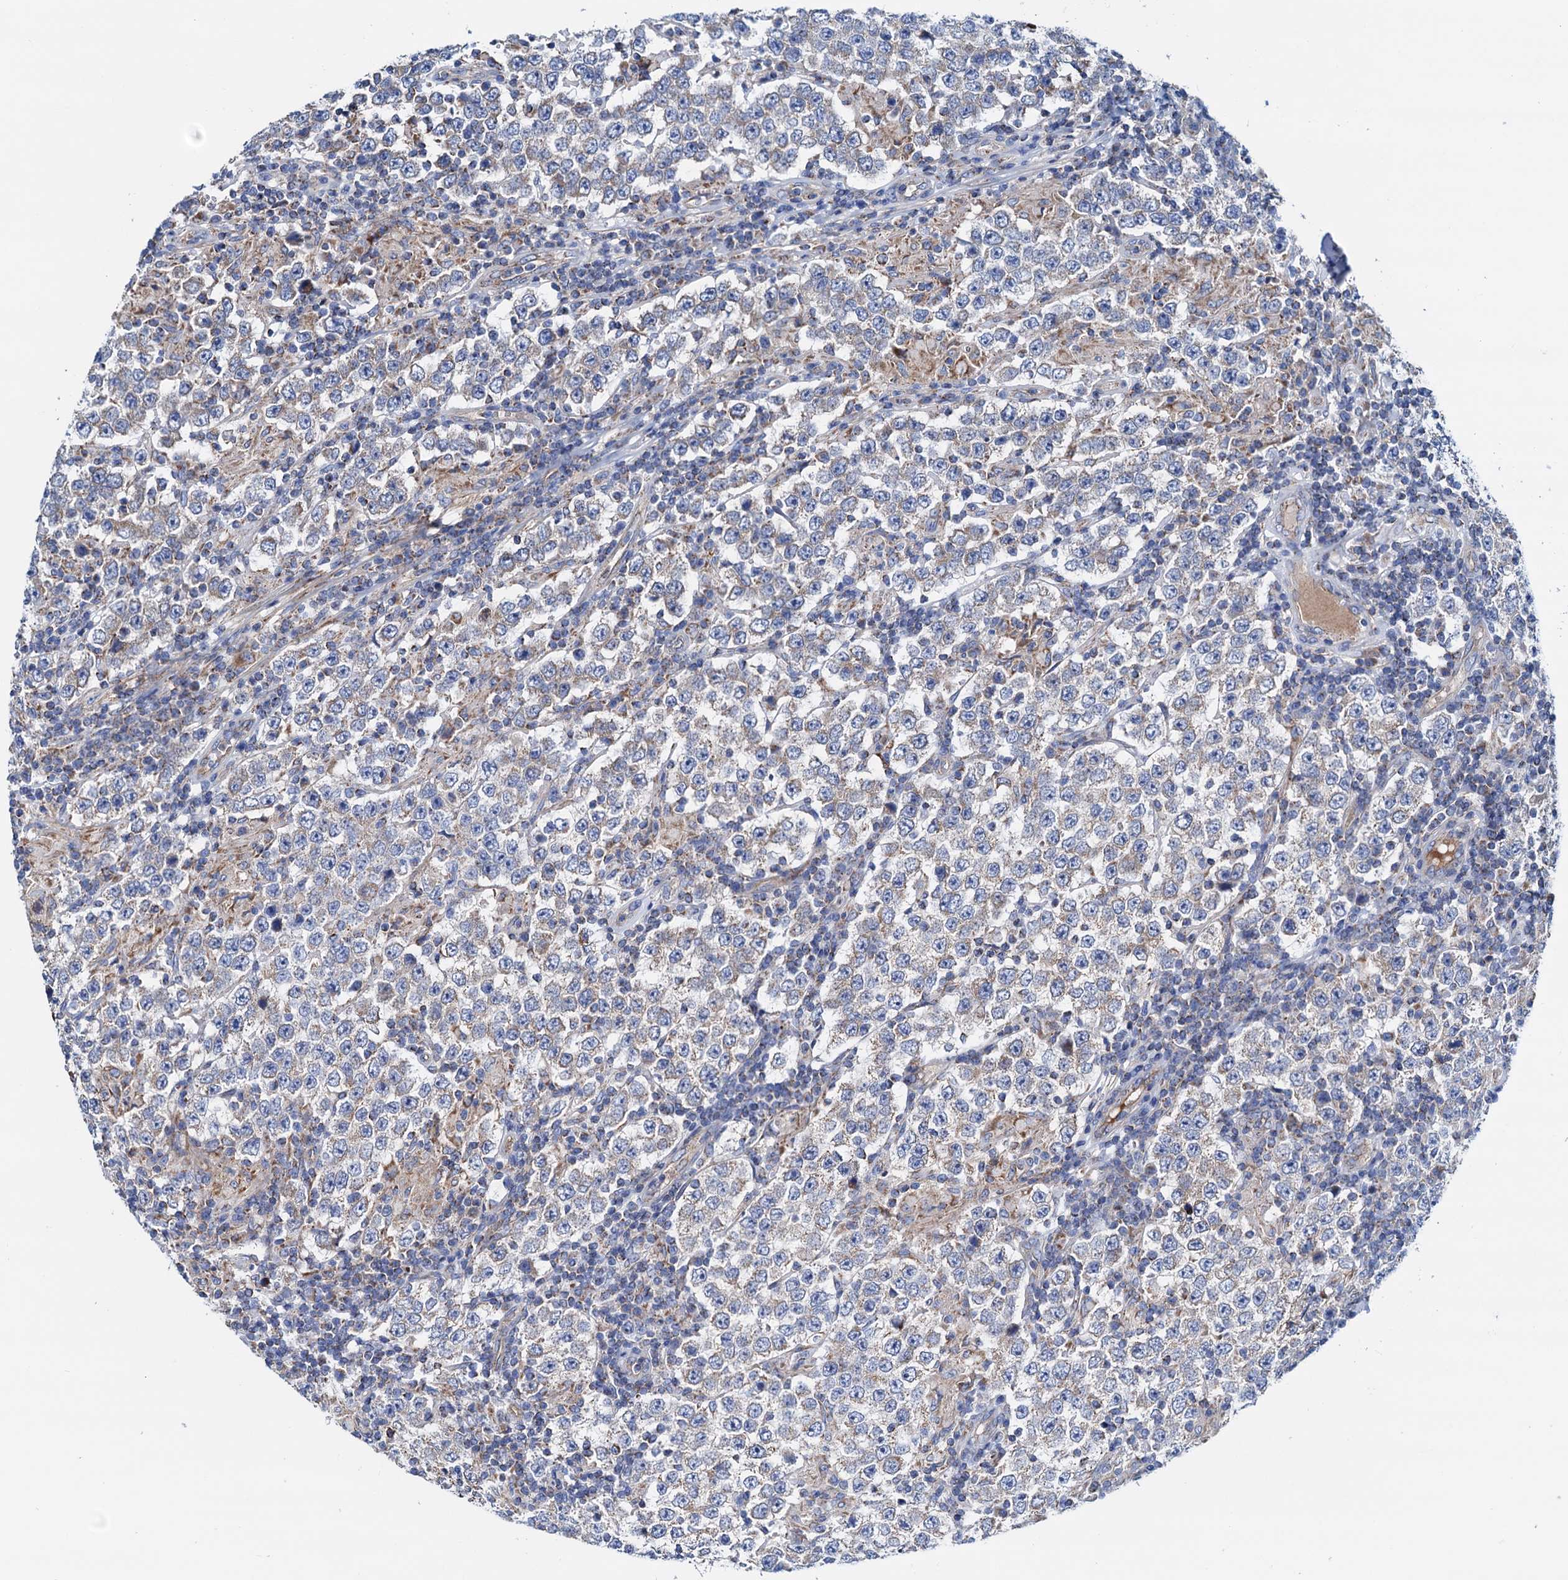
{"staining": {"intensity": "negative", "quantity": "none", "location": "none"}, "tissue": "testis cancer", "cell_type": "Tumor cells", "image_type": "cancer", "snomed": [{"axis": "morphology", "description": "Normal tissue, NOS"}, {"axis": "morphology", "description": "Urothelial carcinoma, High grade"}, {"axis": "morphology", "description": "Seminoma, NOS"}, {"axis": "morphology", "description": "Carcinoma, Embryonal, NOS"}, {"axis": "topography", "description": "Urinary bladder"}, {"axis": "topography", "description": "Testis"}], "caption": "The immunohistochemistry histopathology image has no significant staining in tumor cells of testis cancer tissue. The staining was performed using DAB (3,3'-diaminobenzidine) to visualize the protein expression in brown, while the nuclei were stained in blue with hematoxylin (Magnification: 20x).", "gene": "RASSF9", "patient": {"sex": "male", "age": 41}}